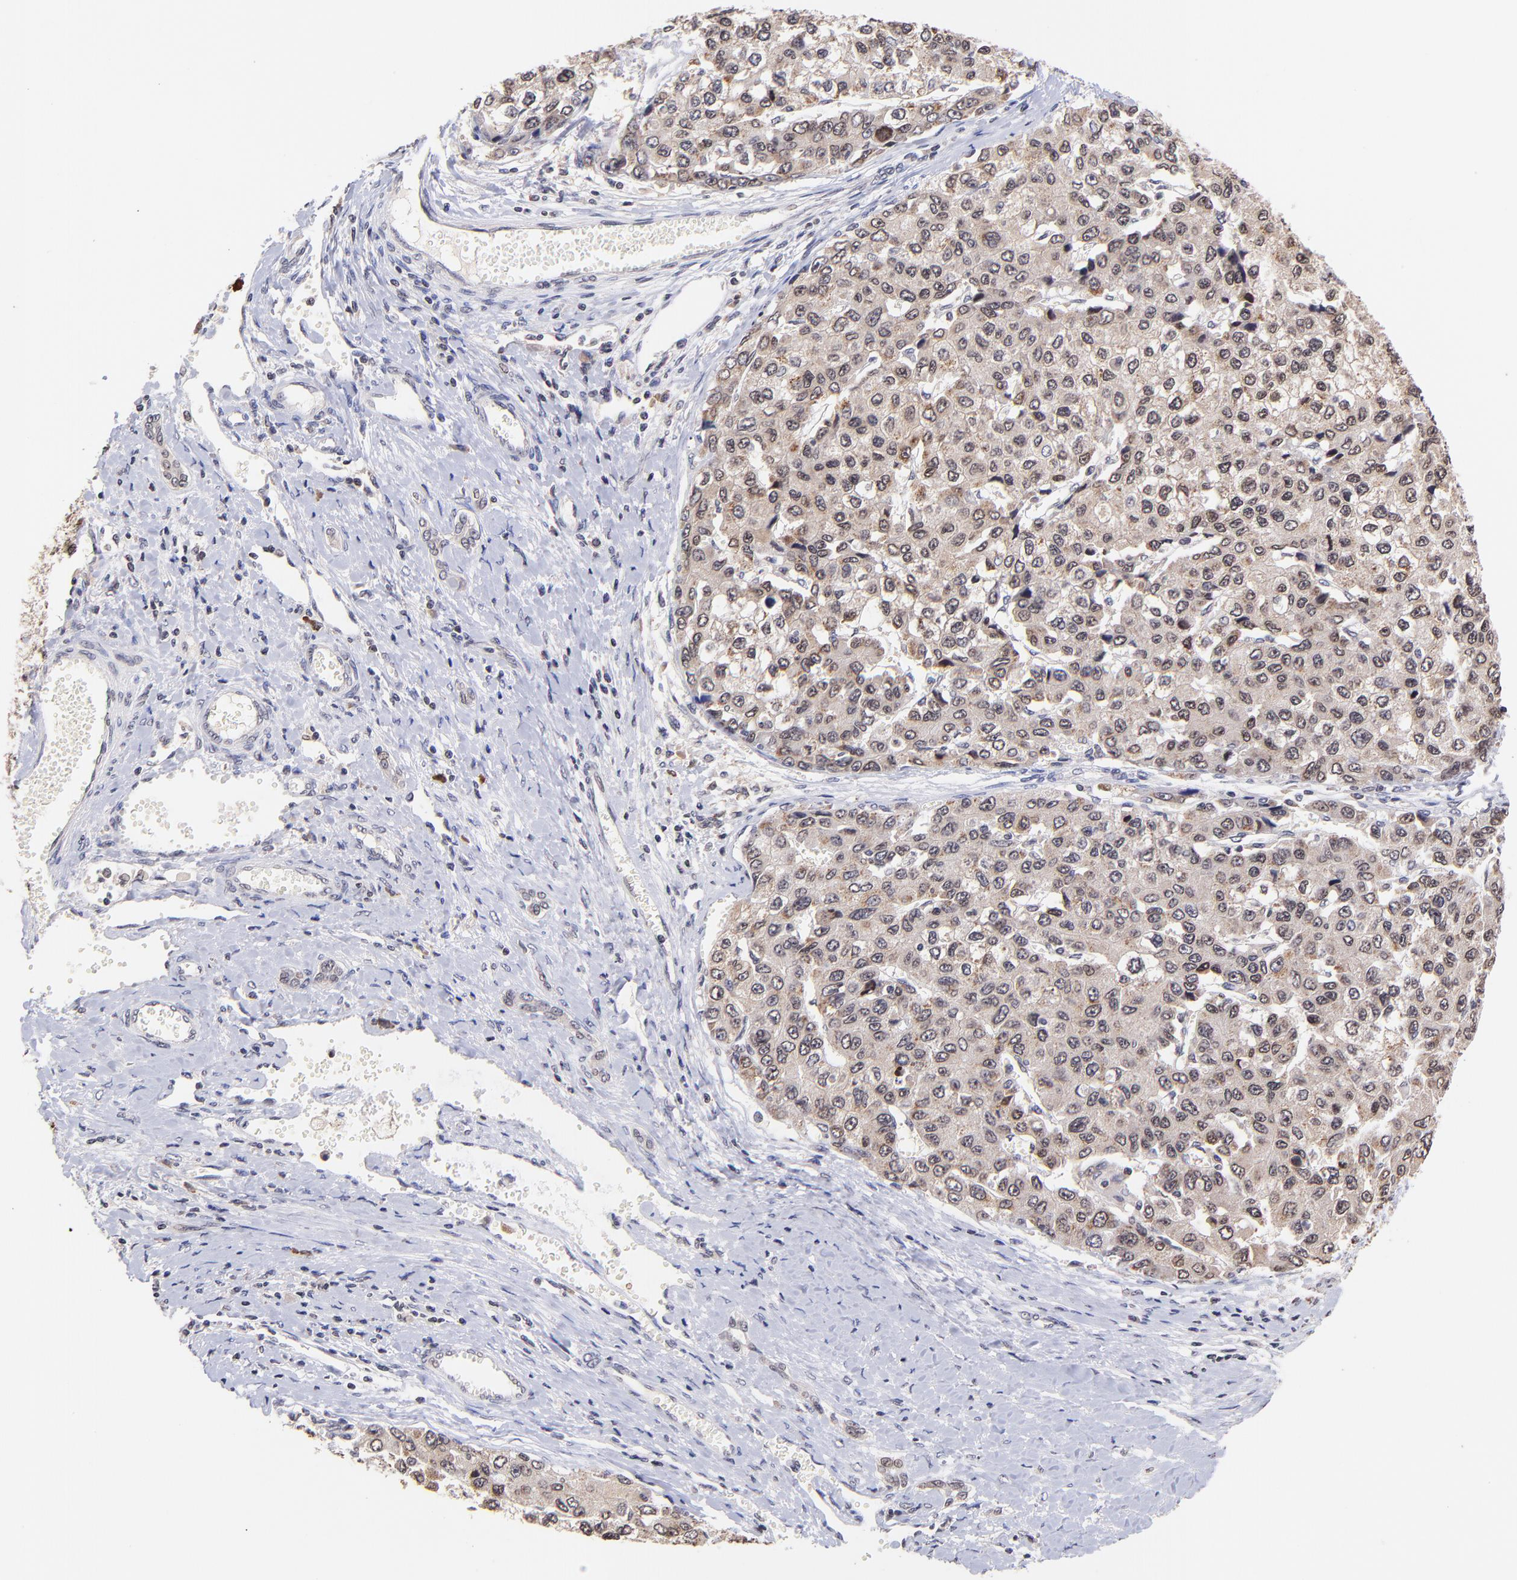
{"staining": {"intensity": "moderate", "quantity": ">75%", "location": "cytoplasmic/membranous"}, "tissue": "liver cancer", "cell_type": "Tumor cells", "image_type": "cancer", "snomed": [{"axis": "morphology", "description": "Carcinoma, Hepatocellular, NOS"}, {"axis": "topography", "description": "Liver"}], "caption": "Protein staining of liver cancer (hepatocellular carcinoma) tissue exhibits moderate cytoplasmic/membranous expression in about >75% of tumor cells.", "gene": "WDR25", "patient": {"sex": "female", "age": 66}}